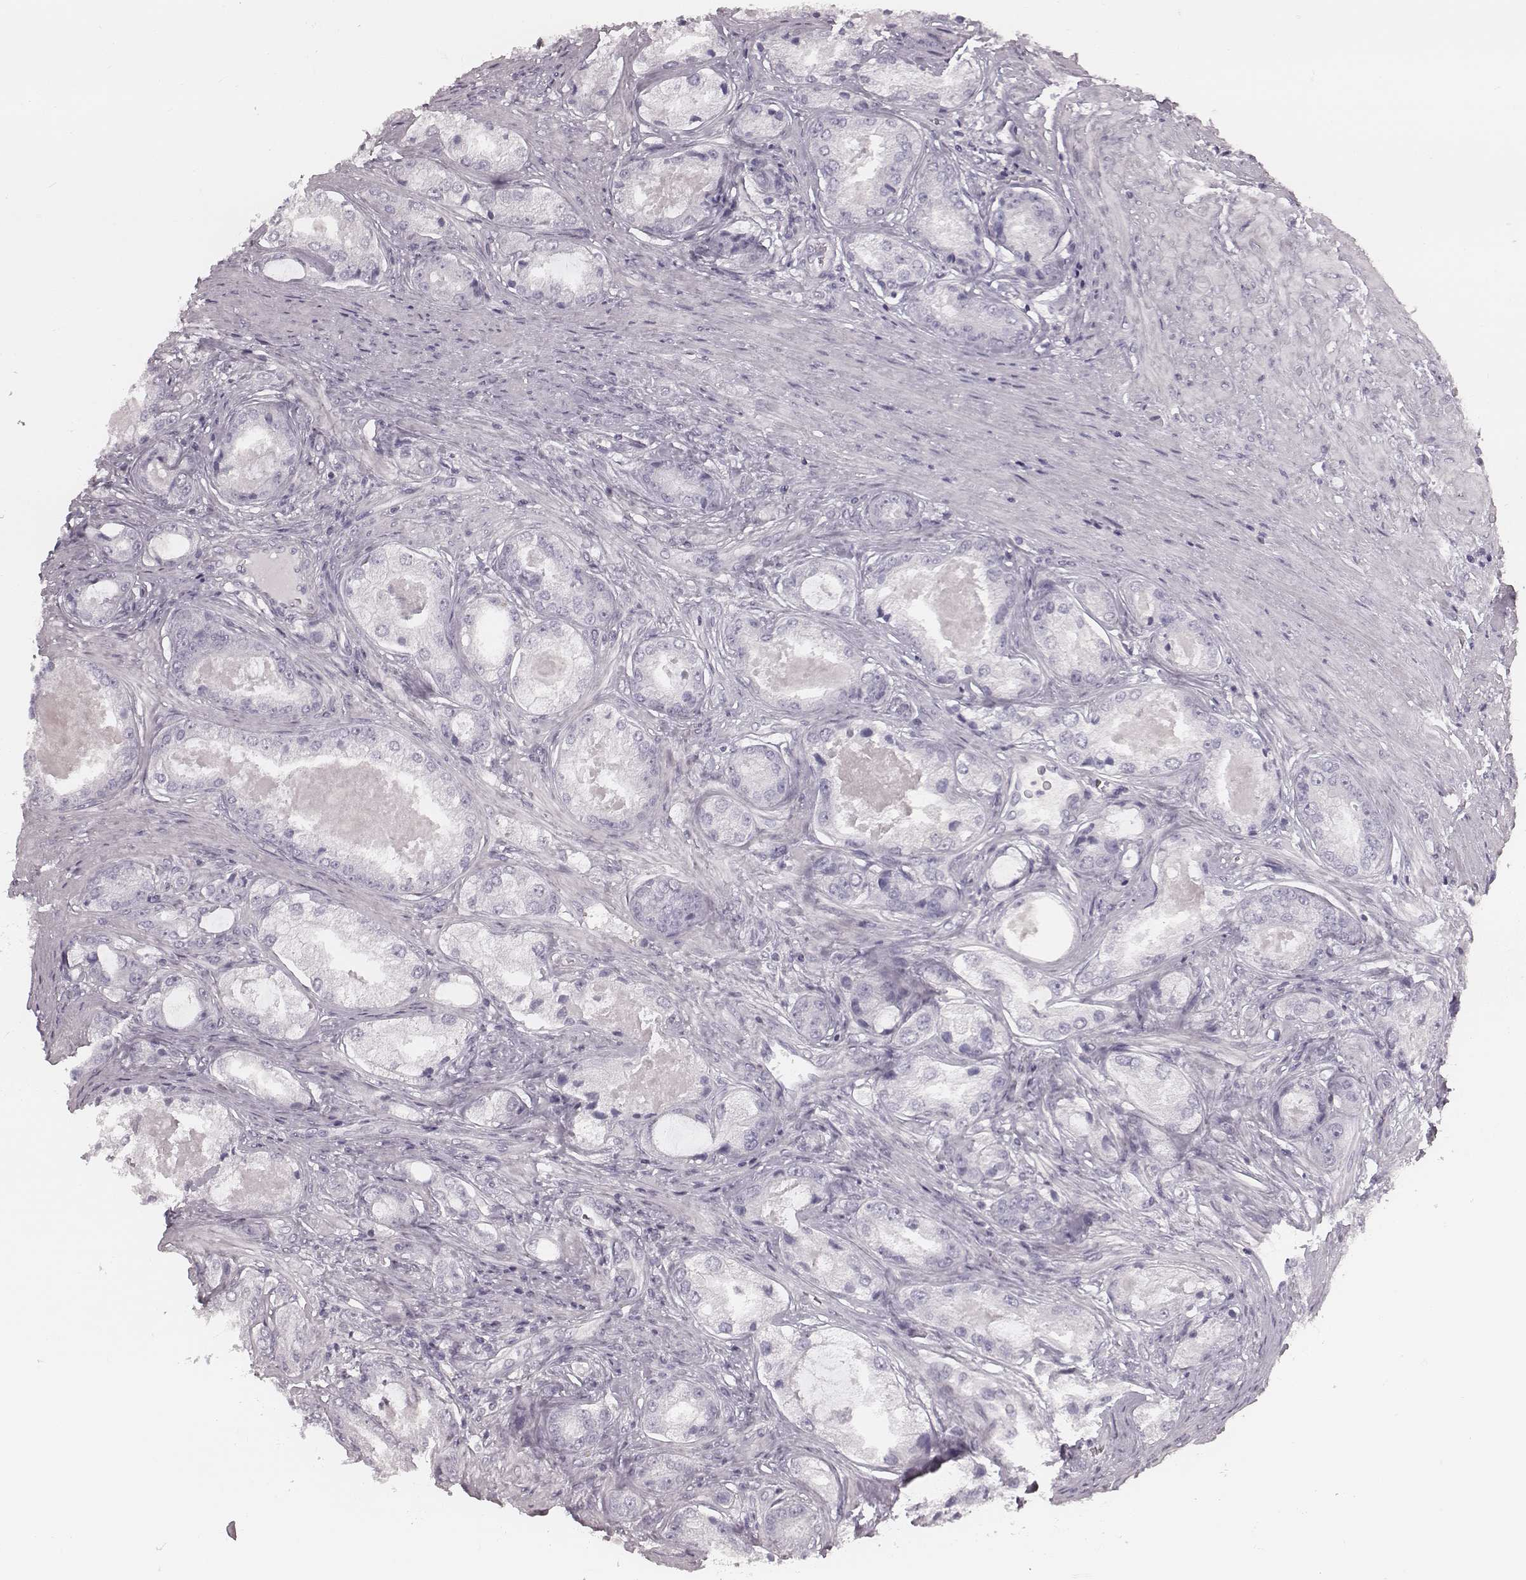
{"staining": {"intensity": "negative", "quantity": "none", "location": "none"}, "tissue": "prostate cancer", "cell_type": "Tumor cells", "image_type": "cancer", "snomed": [{"axis": "morphology", "description": "Adenocarcinoma, Low grade"}, {"axis": "topography", "description": "Prostate"}], "caption": "Tumor cells show no significant protein staining in low-grade adenocarcinoma (prostate).", "gene": "S100Z", "patient": {"sex": "male", "age": 68}}